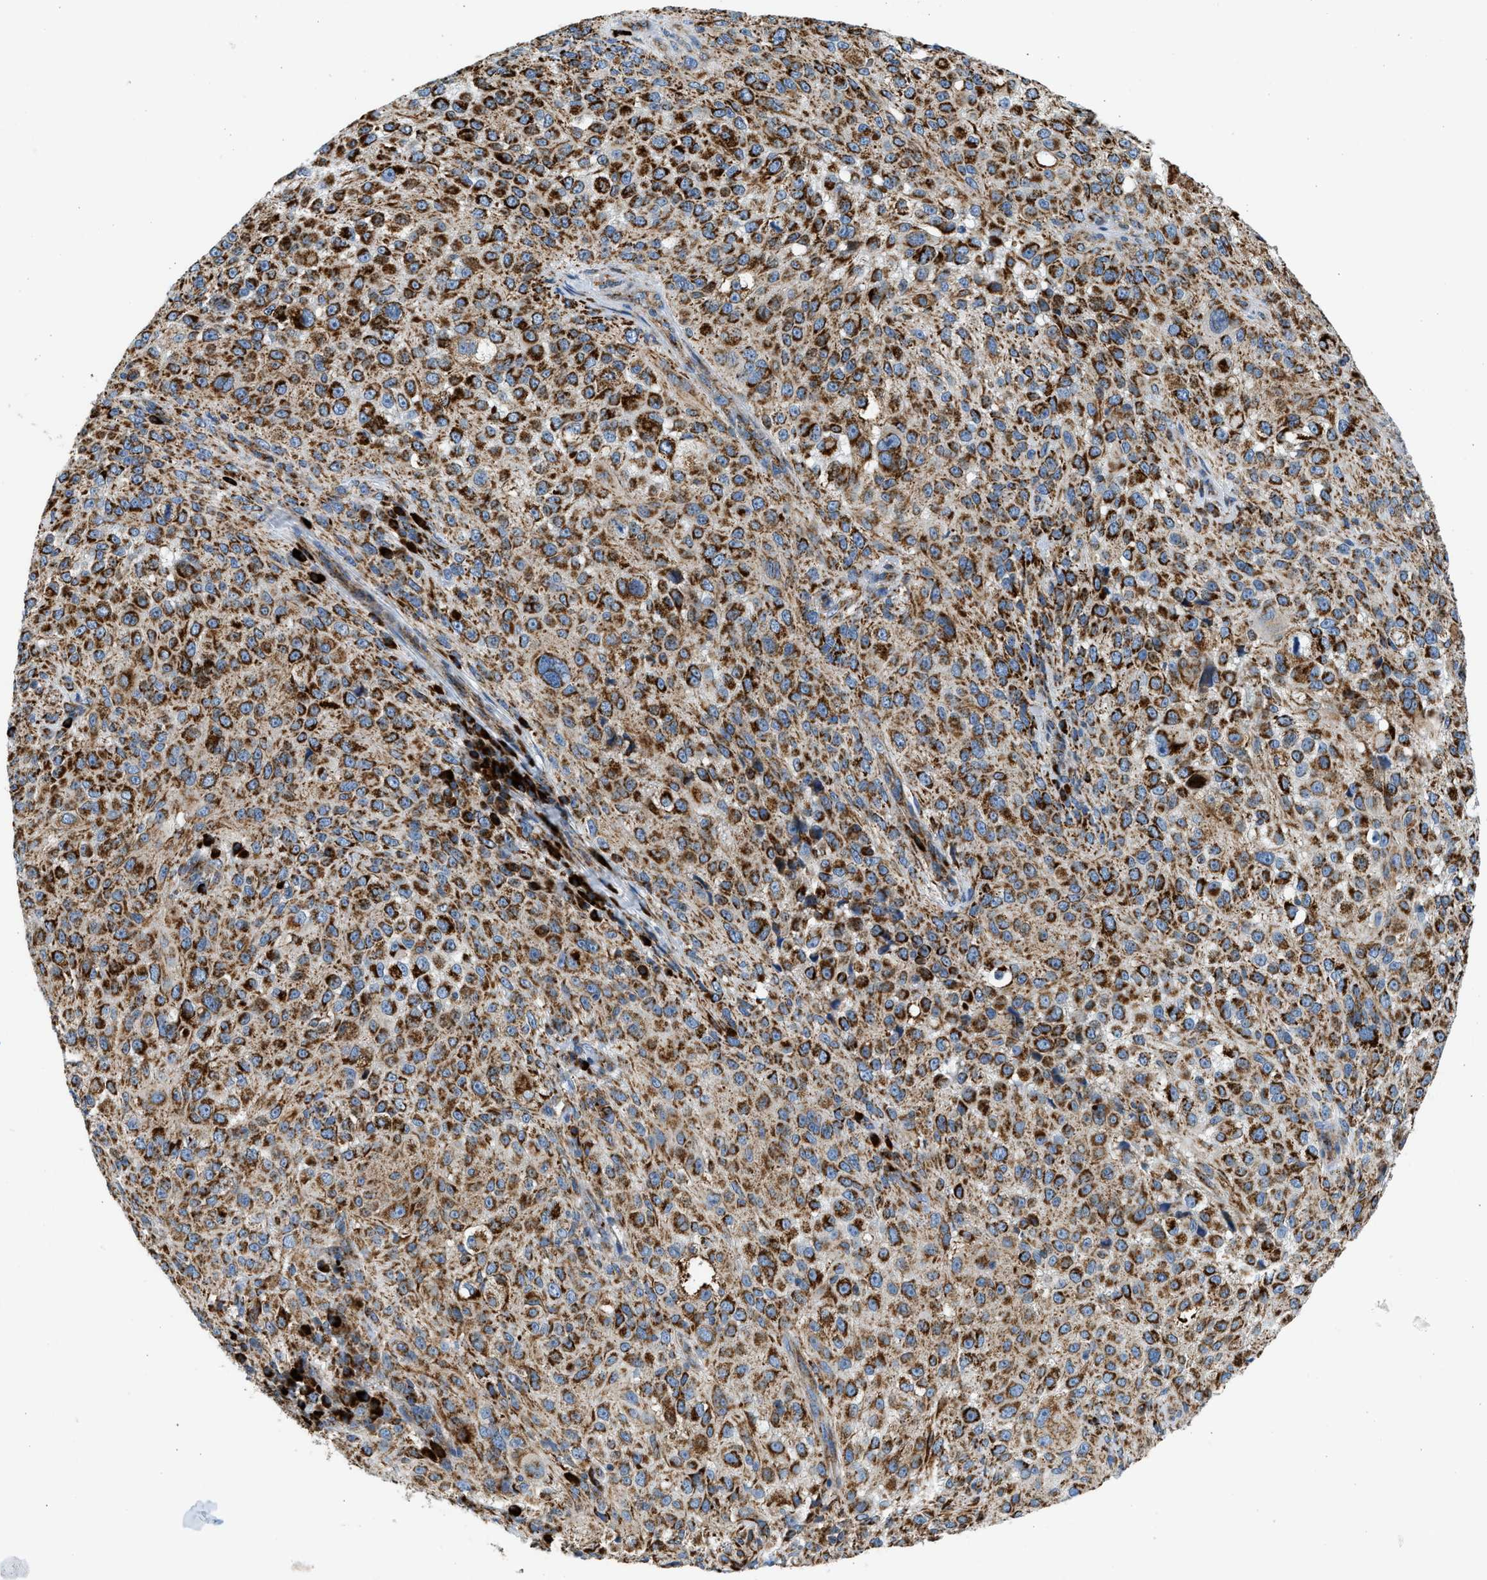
{"staining": {"intensity": "strong", "quantity": ">75%", "location": "cytoplasmic/membranous"}, "tissue": "melanoma", "cell_type": "Tumor cells", "image_type": "cancer", "snomed": [{"axis": "morphology", "description": "Necrosis, NOS"}, {"axis": "morphology", "description": "Malignant melanoma, NOS"}, {"axis": "topography", "description": "Skin"}], "caption": "A high amount of strong cytoplasmic/membranous positivity is appreciated in approximately >75% of tumor cells in melanoma tissue. The staining is performed using DAB brown chromogen to label protein expression. The nuclei are counter-stained blue using hematoxylin.", "gene": "KCNMB3", "patient": {"sex": "female", "age": 87}}